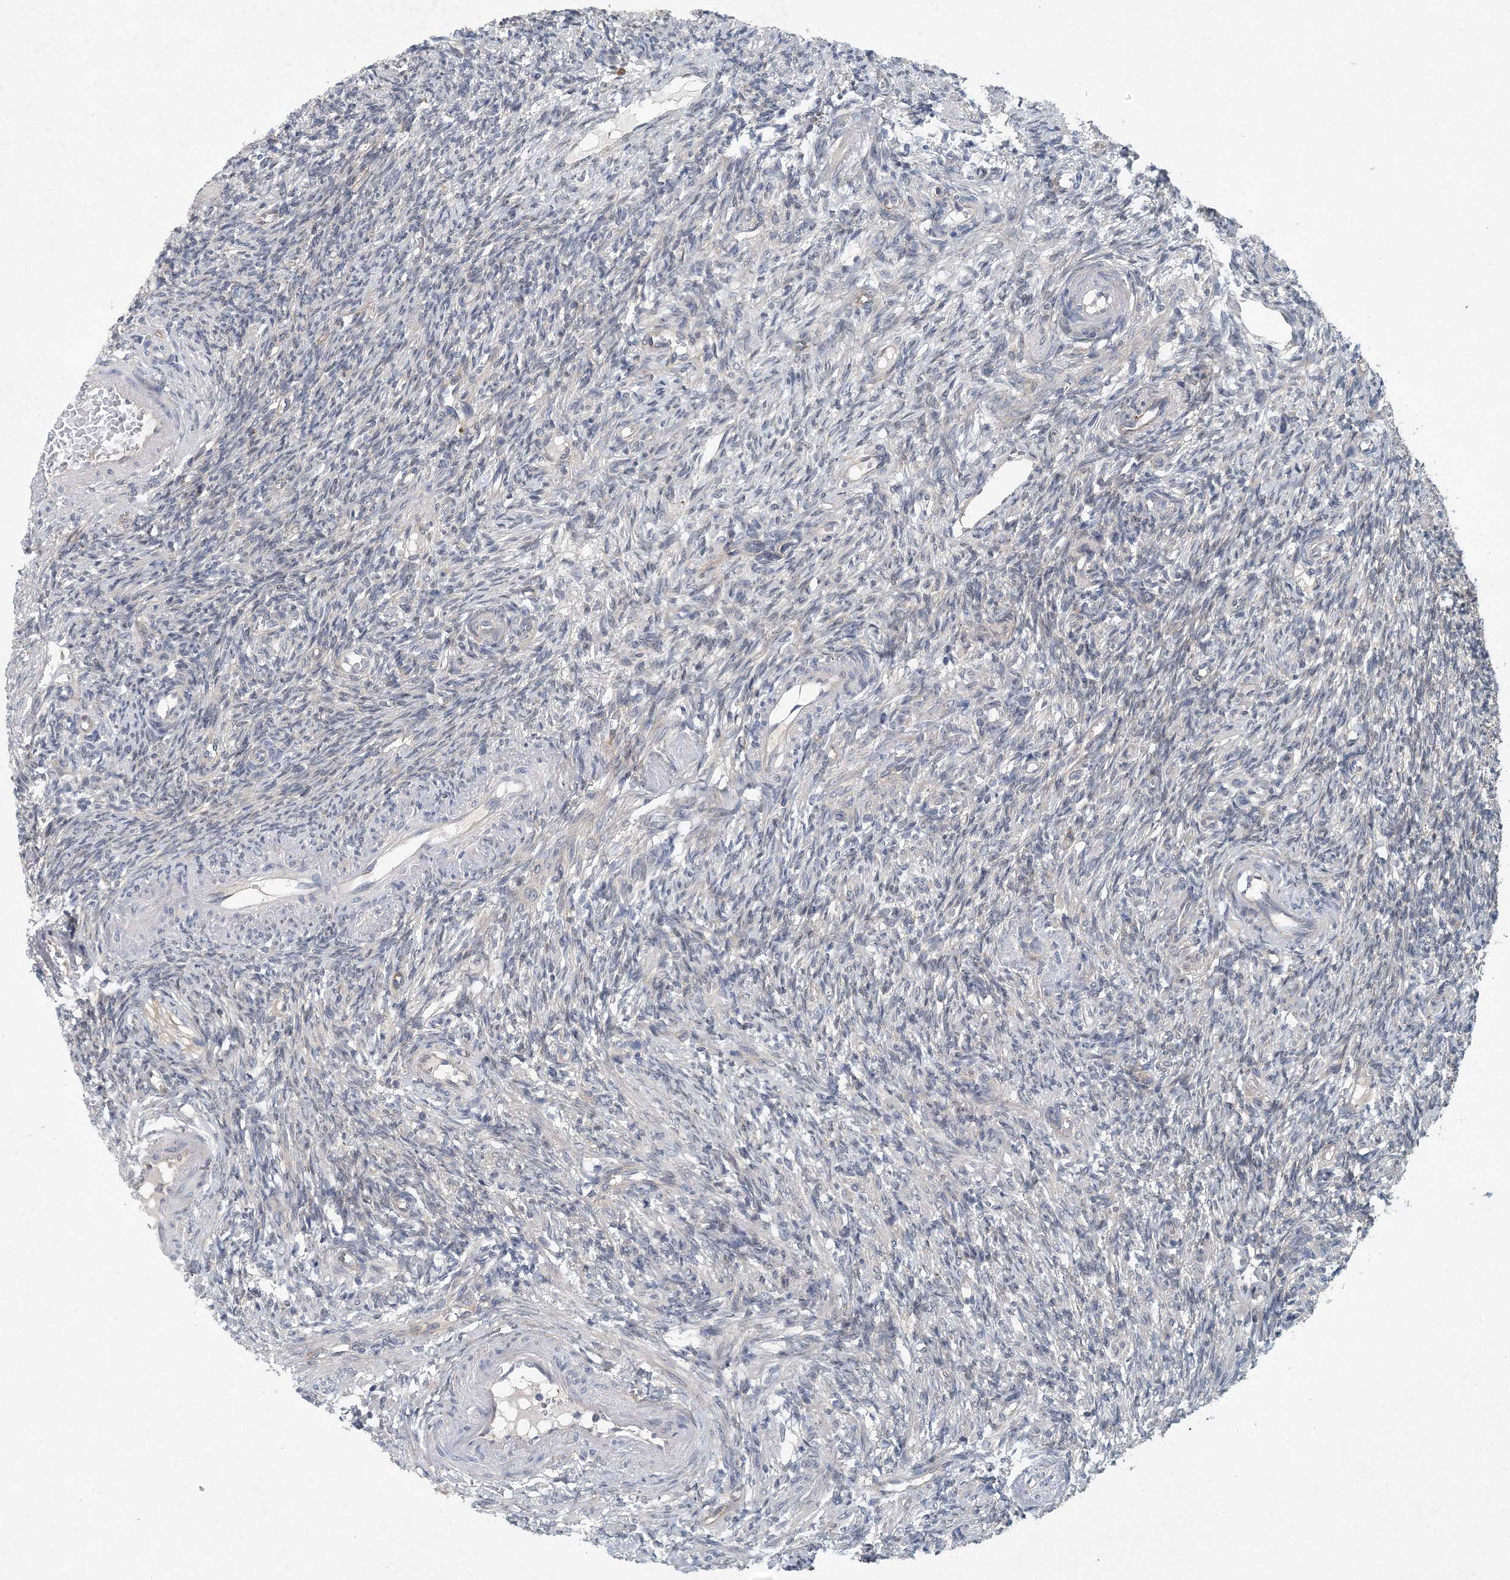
{"staining": {"intensity": "moderate", "quantity": ">75%", "location": "cytoplasmic/membranous"}, "tissue": "ovary", "cell_type": "Follicle cells", "image_type": "normal", "snomed": [{"axis": "morphology", "description": "Normal tissue, NOS"}, {"axis": "topography", "description": "Ovary"}], "caption": "This is a micrograph of immunohistochemistry (IHC) staining of benign ovary, which shows moderate staining in the cytoplasmic/membranous of follicle cells.", "gene": "HIKESHI", "patient": {"sex": "female", "age": 27}}